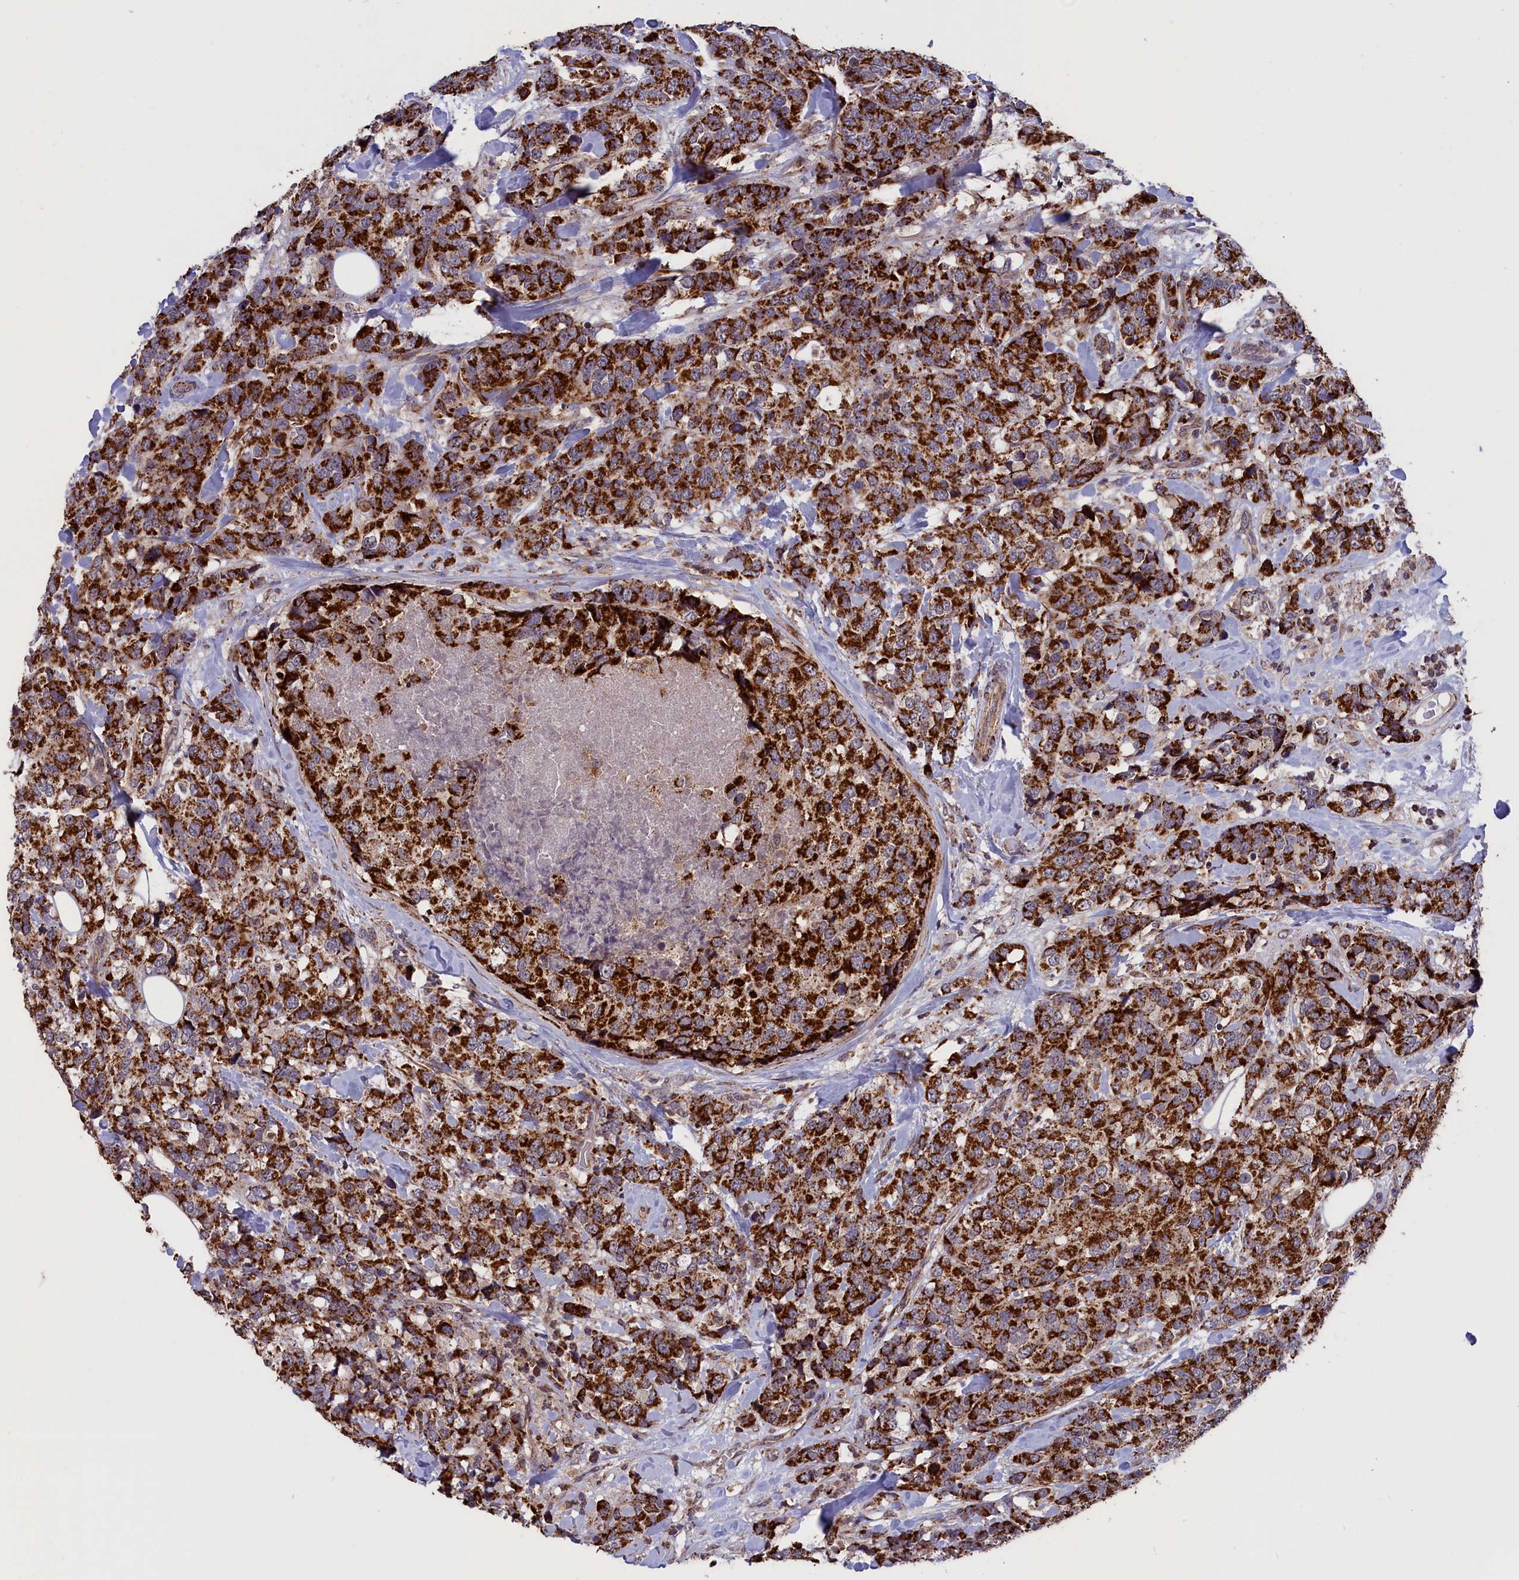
{"staining": {"intensity": "strong", "quantity": ">75%", "location": "cytoplasmic/membranous"}, "tissue": "breast cancer", "cell_type": "Tumor cells", "image_type": "cancer", "snomed": [{"axis": "morphology", "description": "Lobular carcinoma"}, {"axis": "topography", "description": "Breast"}], "caption": "Immunohistochemistry (IHC) of human breast lobular carcinoma reveals high levels of strong cytoplasmic/membranous positivity in approximately >75% of tumor cells. The protein of interest is shown in brown color, while the nuclei are stained blue.", "gene": "TIMM44", "patient": {"sex": "female", "age": 59}}